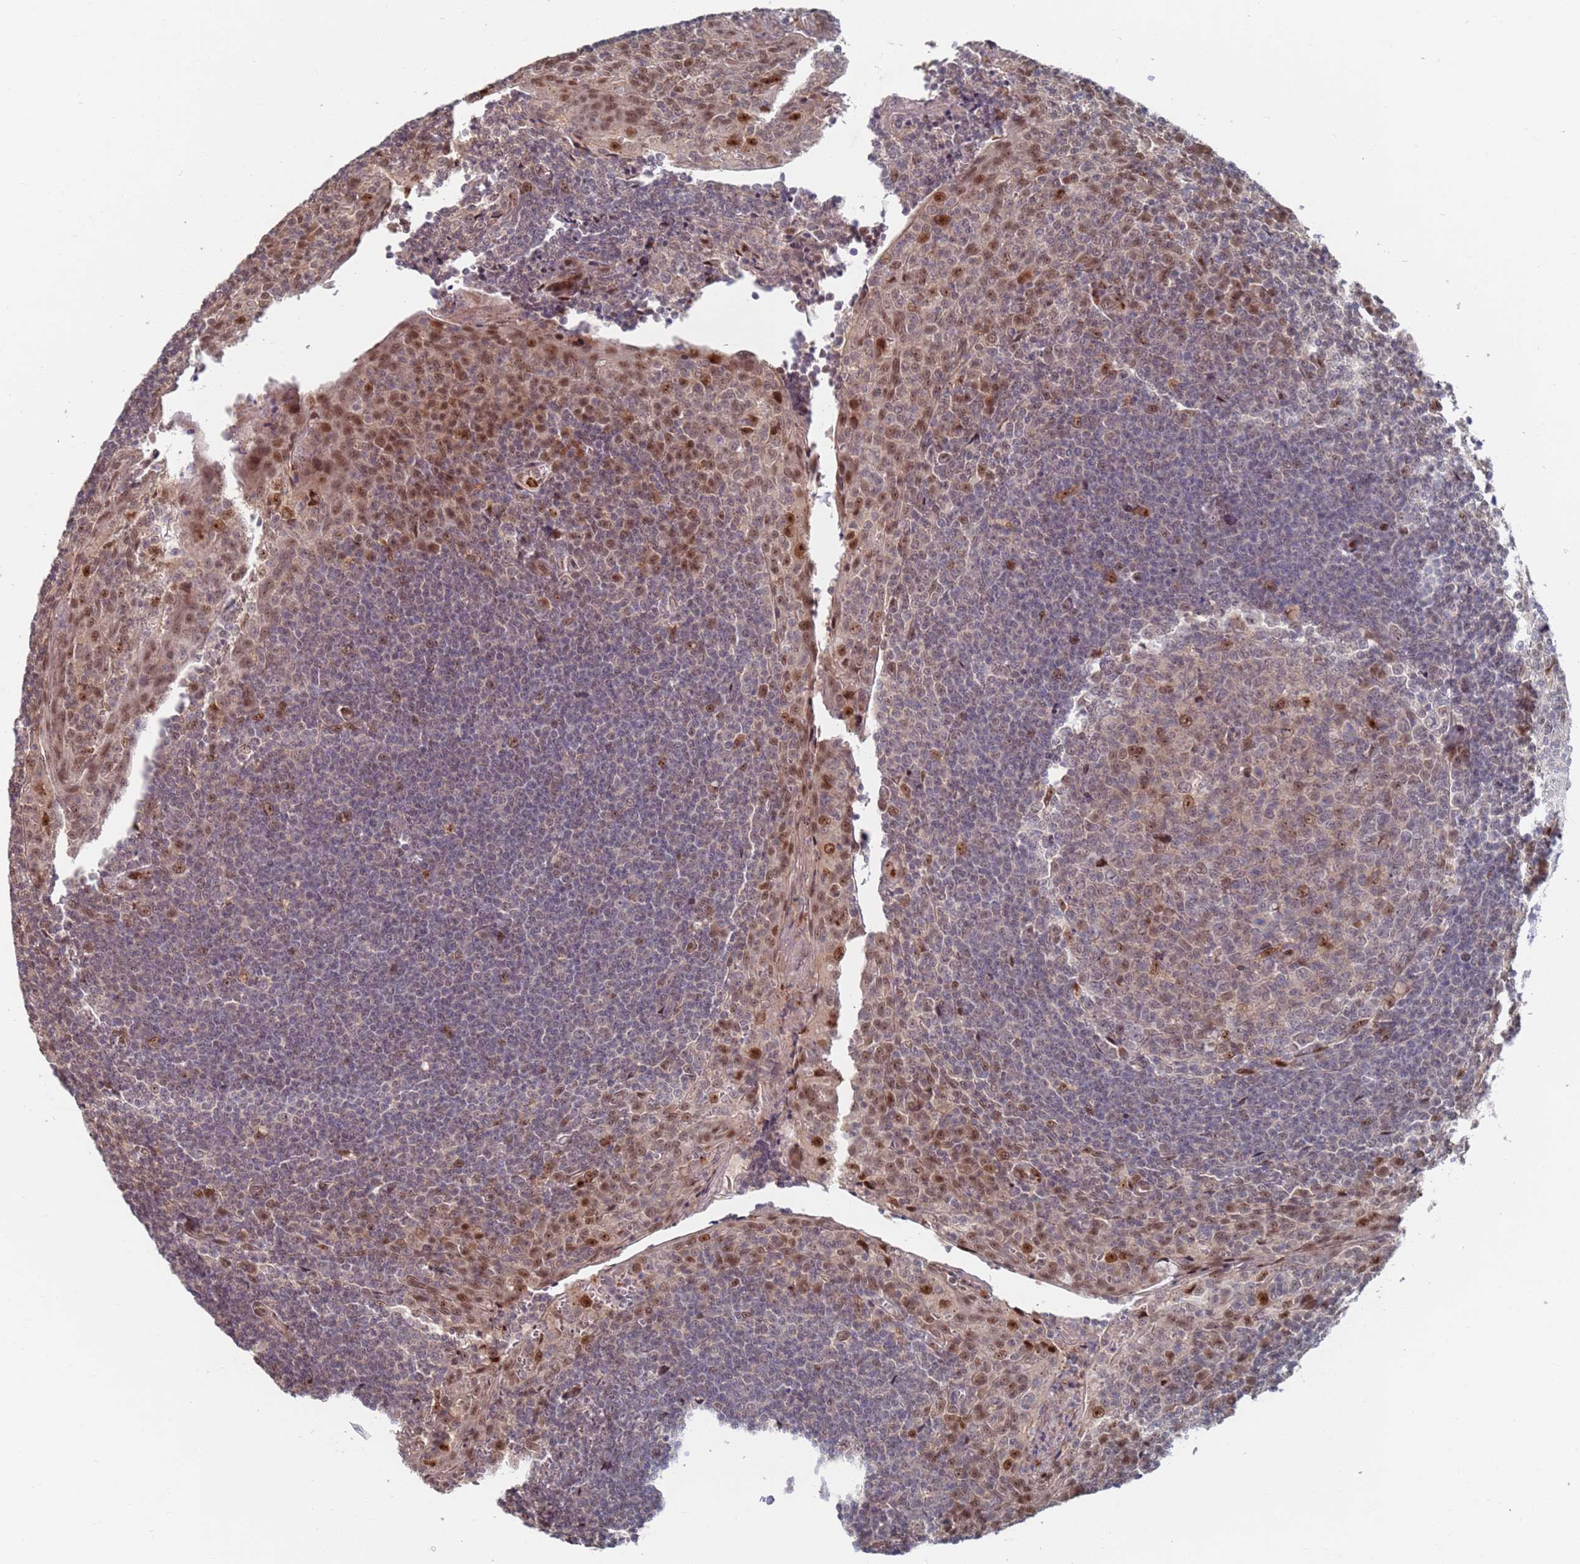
{"staining": {"intensity": "moderate", "quantity": "<25%", "location": "nuclear"}, "tissue": "tonsil", "cell_type": "Germinal center cells", "image_type": "normal", "snomed": [{"axis": "morphology", "description": "Normal tissue, NOS"}, {"axis": "topography", "description": "Tonsil"}], "caption": "Immunohistochemical staining of benign tonsil exhibits low levels of moderate nuclear staining in approximately <25% of germinal center cells.", "gene": "RPP25", "patient": {"sex": "male", "age": 27}}